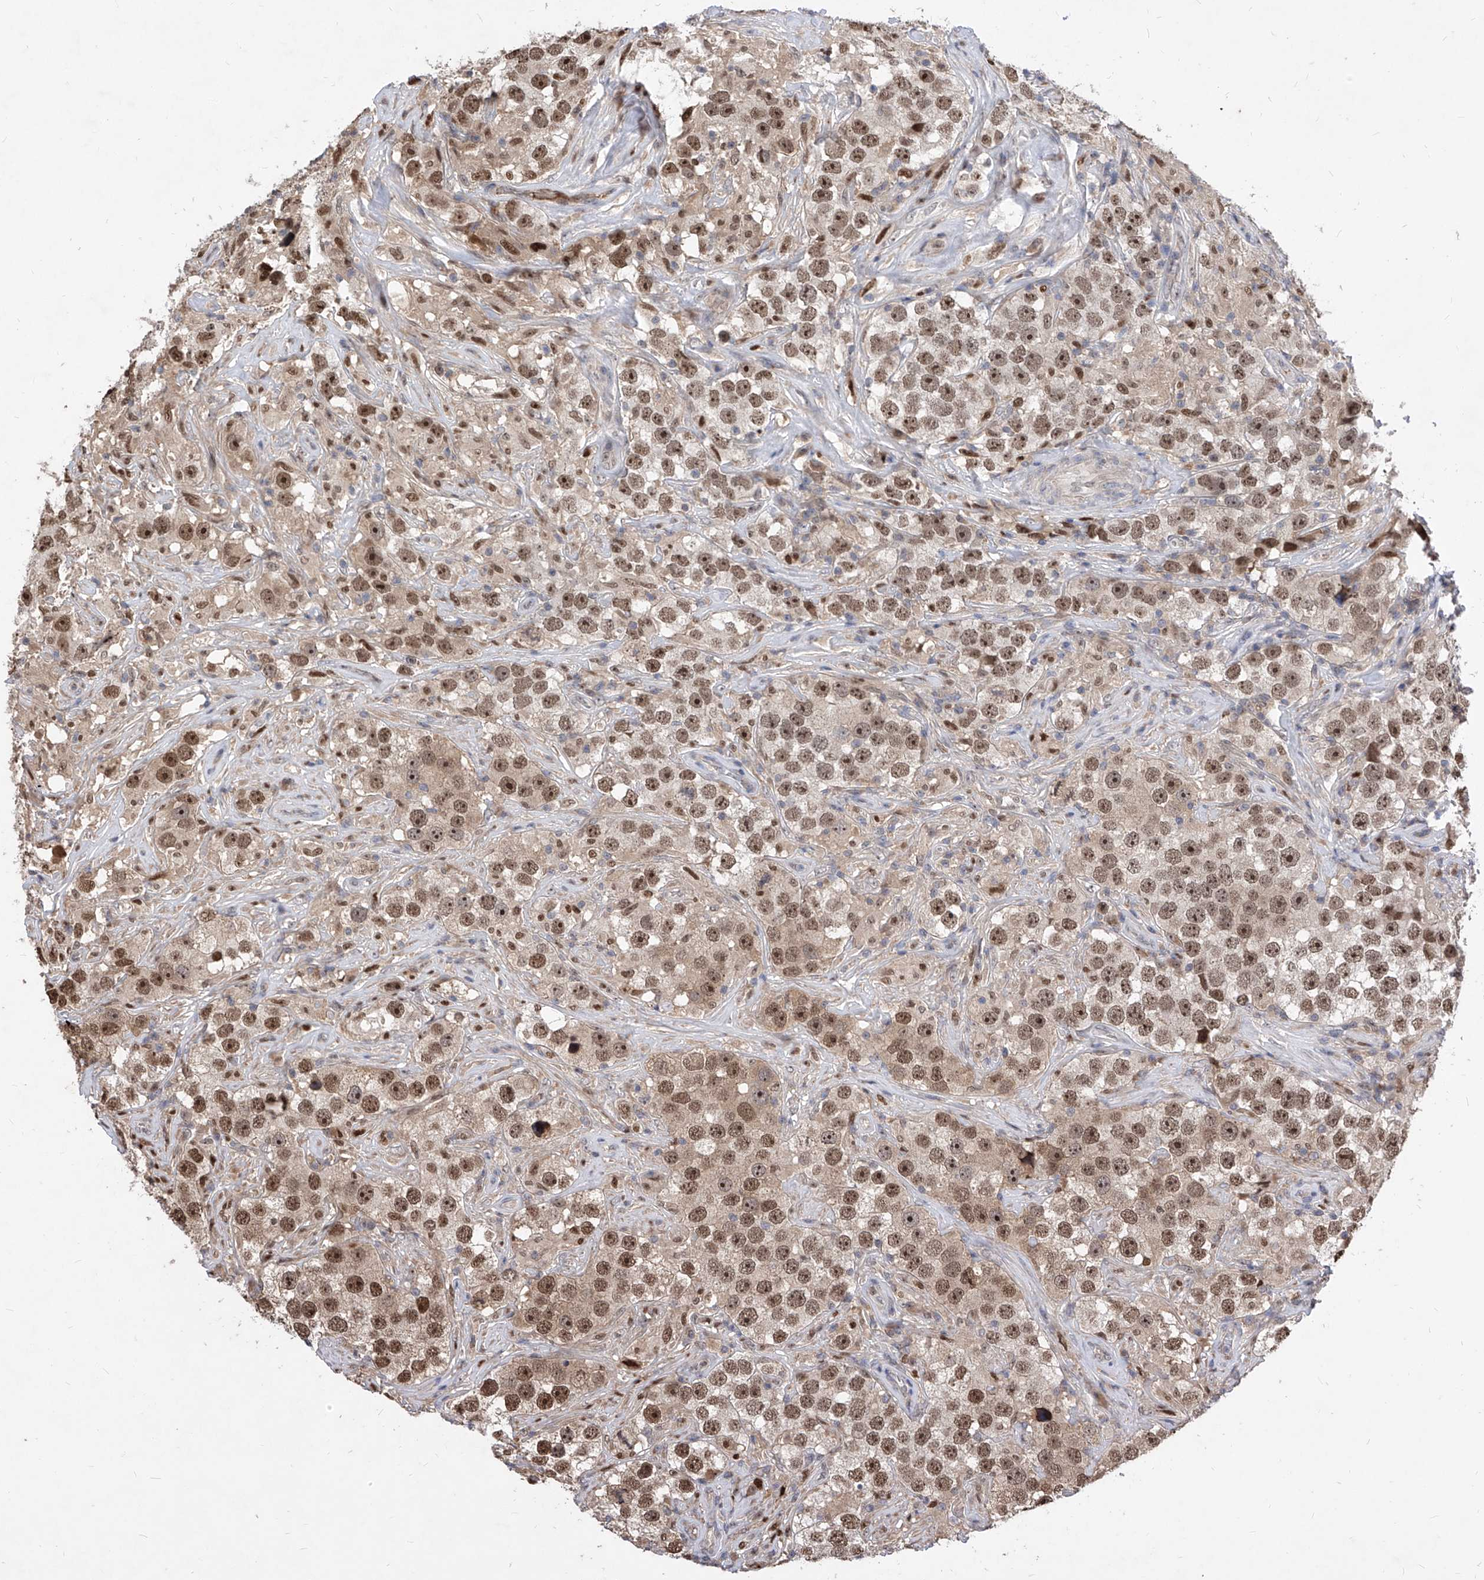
{"staining": {"intensity": "moderate", "quantity": ">75%", "location": "nuclear"}, "tissue": "testis cancer", "cell_type": "Tumor cells", "image_type": "cancer", "snomed": [{"axis": "morphology", "description": "Seminoma, NOS"}, {"axis": "topography", "description": "Testis"}], "caption": "This is an image of immunohistochemistry (IHC) staining of seminoma (testis), which shows moderate staining in the nuclear of tumor cells.", "gene": "LGR4", "patient": {"sex": "male", "age": 49}}